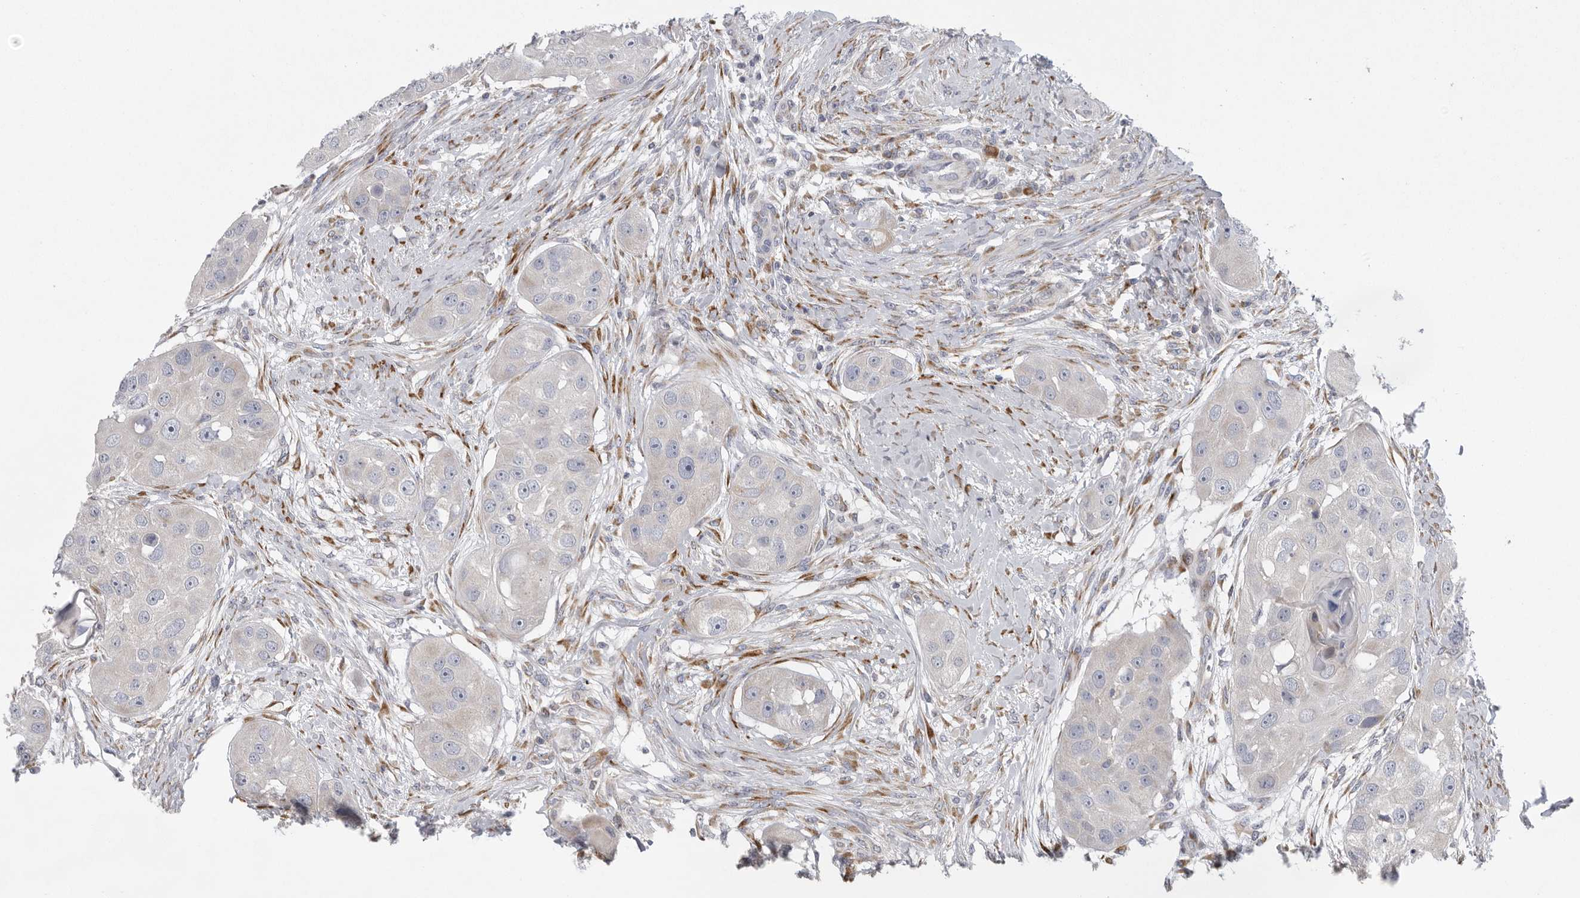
{"staining": {"intensity": "negative", "quantity": "none", "location": "none"}, "tissue": "head and neck cancer", "cell_type": "Tumor cells", "image_type": "cancer", "snomed": [{"axis": "morphology", "description": "Normal tissue, NOS"}, {"axis": "morphology", "description": "Squamous cell carcinoma, NOS"}, {"axis": "topography", "description": "Skeletal muscle"}, {"axis": "topography", "description": "Head-Neck"}], "caption": "An immunohistochemistry (IHC) photomicrograph of squamous cell carcinoma (head and neck) is shown. There is no staining in tumor cells of squamous cell carcinoma (head and neck).", "gene": "USP24", "patient": {"sex": "male", "age": 51}}